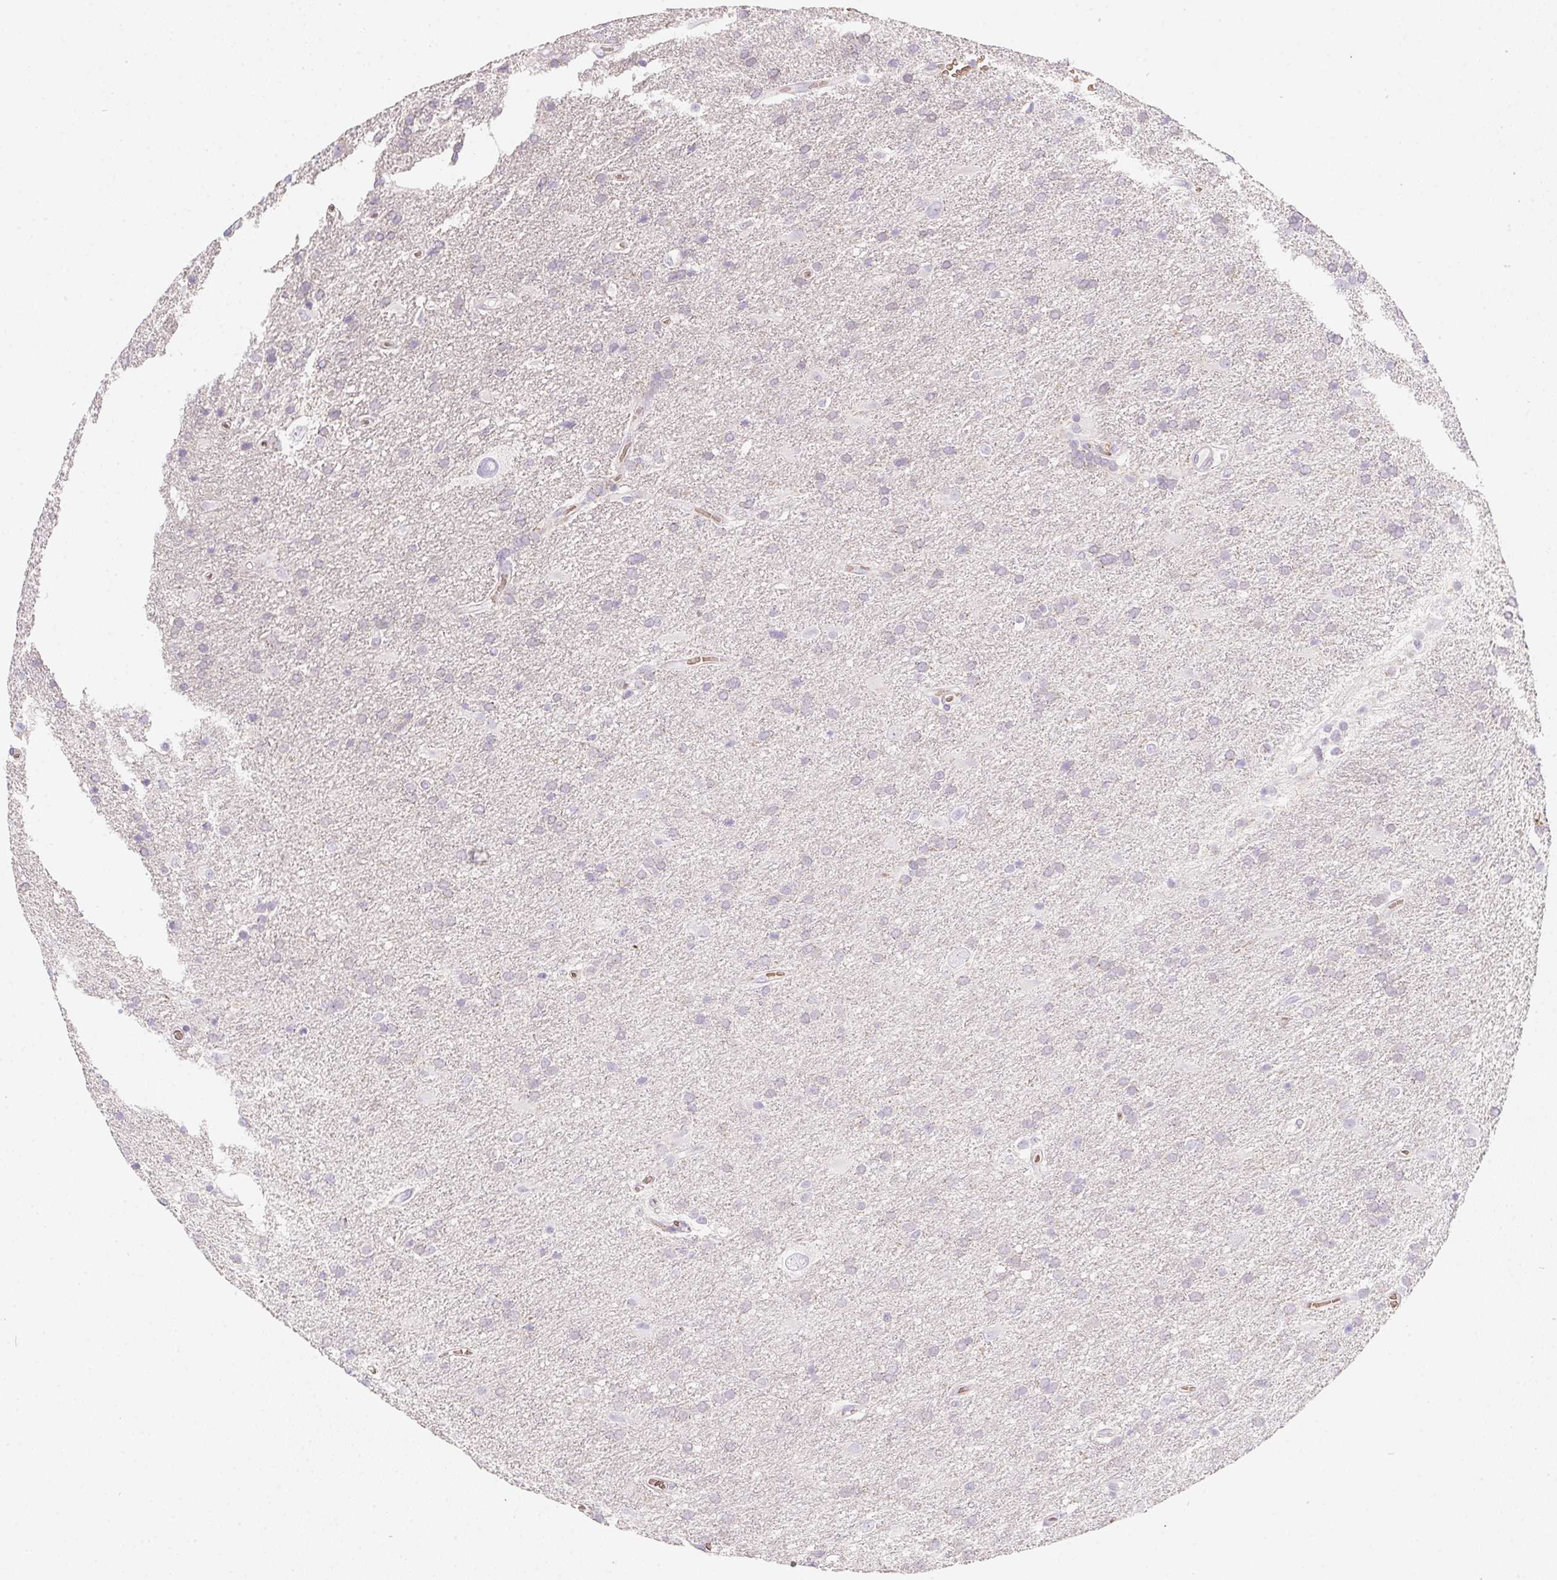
{"staining": {"intensity": "negative", "quantity": "none", "location": "none"}, "tissue": "glioma", "cell_type": "Tumor cells", "image_type": "cancer", "snomed": [{"axis": "morphology", "description": "Glioma, malignant, Low grade"}, {"axis": "topography", "description": "Brain"}], "caption": "An image of malignant low-grade glioma stained for a protein demonstrates no brown staining in tumor cells. (Stains: DAB IHC with hematoxylin counter stain, Microscopy: brightfield microscopy at high magnification).", "gene": "DCD", "patient": {"sex": "male", "age": 66}}